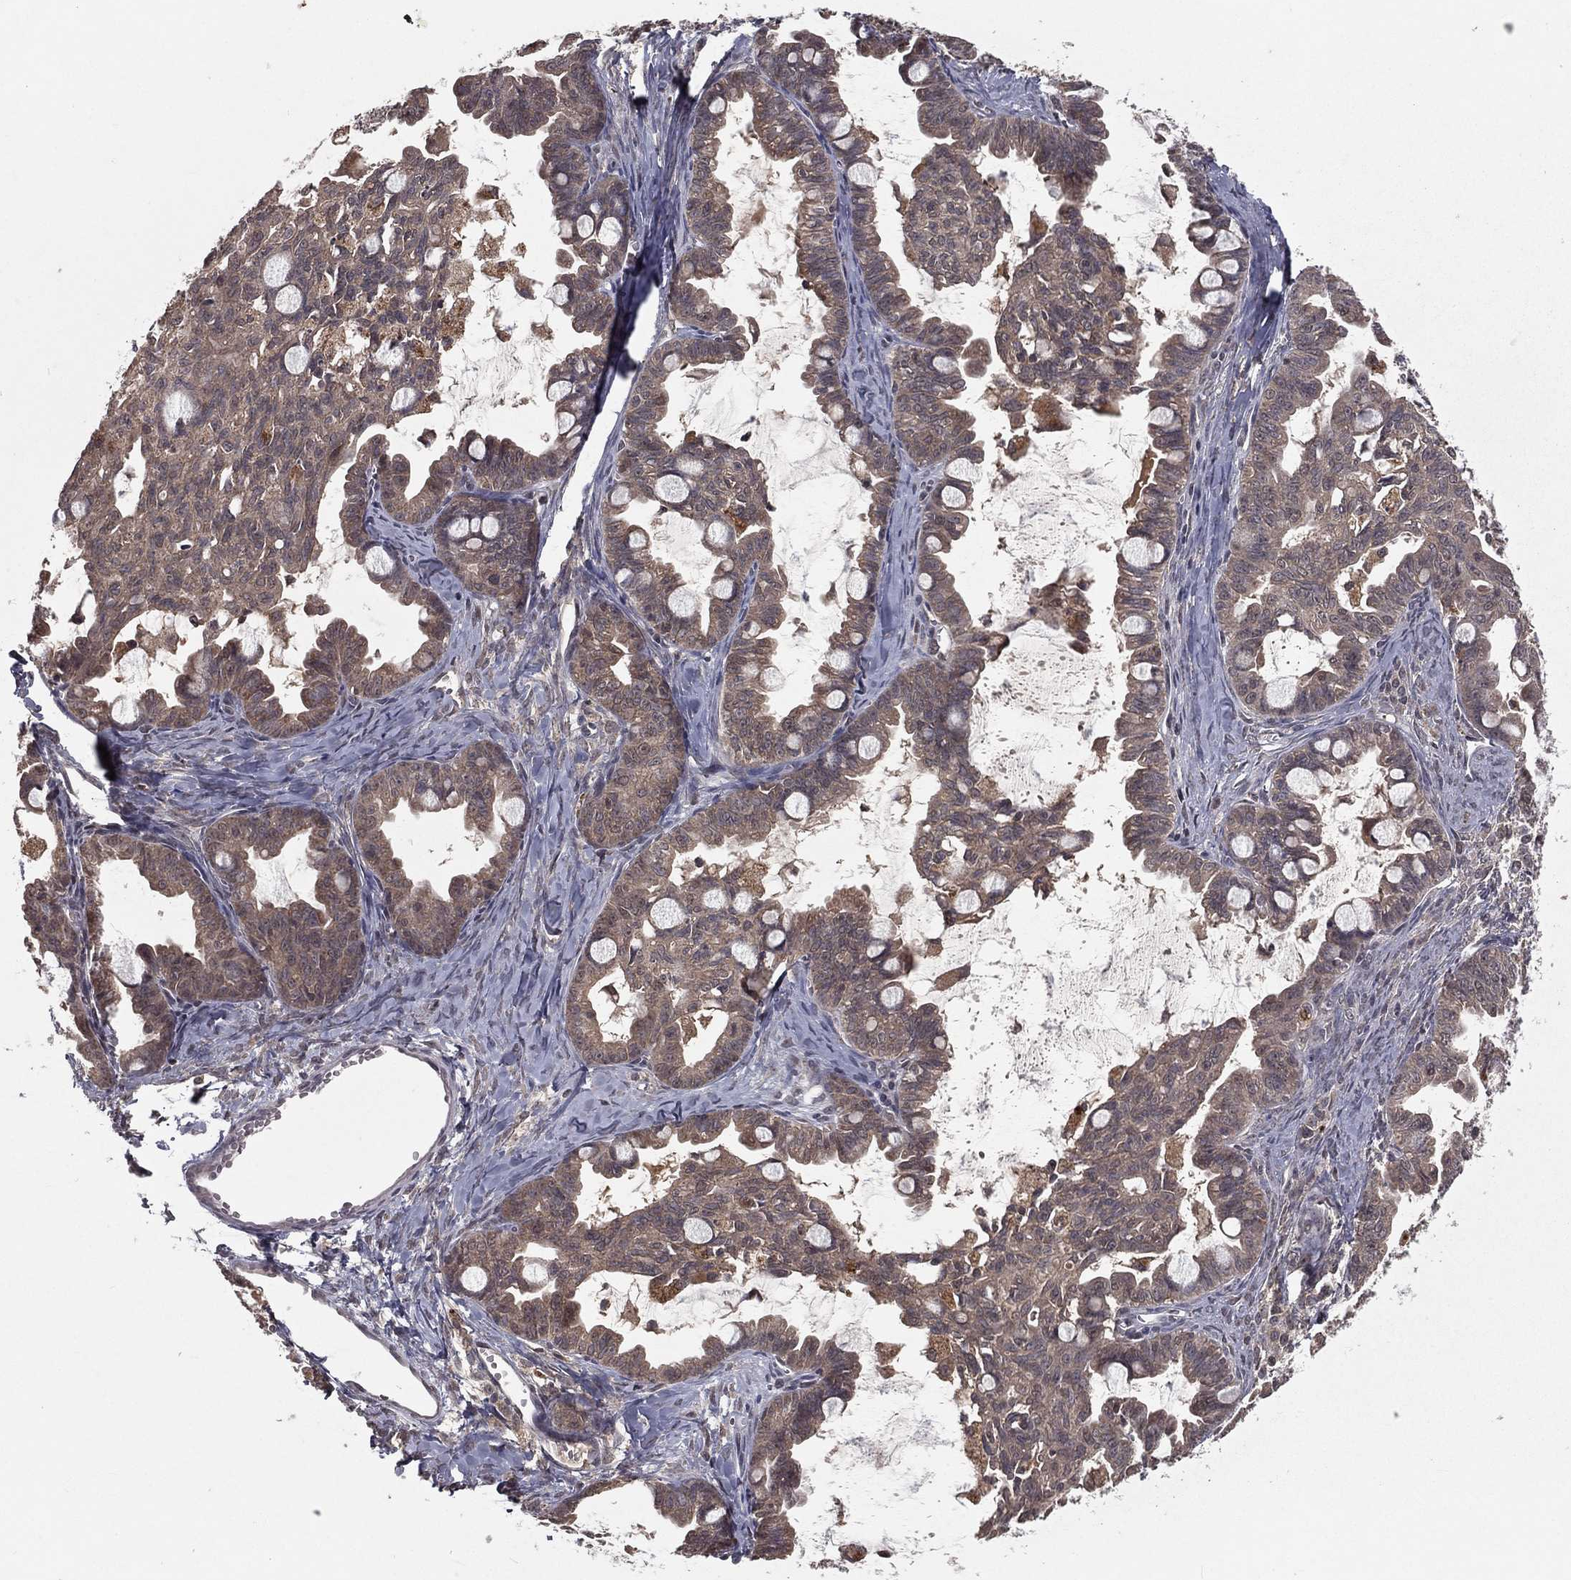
{"staining": {"intensity": "weak", "quantity": "25%-75%", "location": "cytoplasmic/membranous"}, "tissue": "ovarian cancer", "cell_type": "Tumor cells", "image_type": "cancer", "snomed": [{"axis": "morphology", "description": "Cystadenocarcinoma, mucinous, NOS"}, {"axis": "topography", "description": "Ovary"}], "caption": "Weak cytoplasmic/membranous expression for a protein is present in about 25%-75% of tumor cells of ovarian mucinous cystadenocarcinoma using immunohistochemistry (IHC).", "gene": "ZDHHC15", "patient": {"sex": "female", "age": 63}}